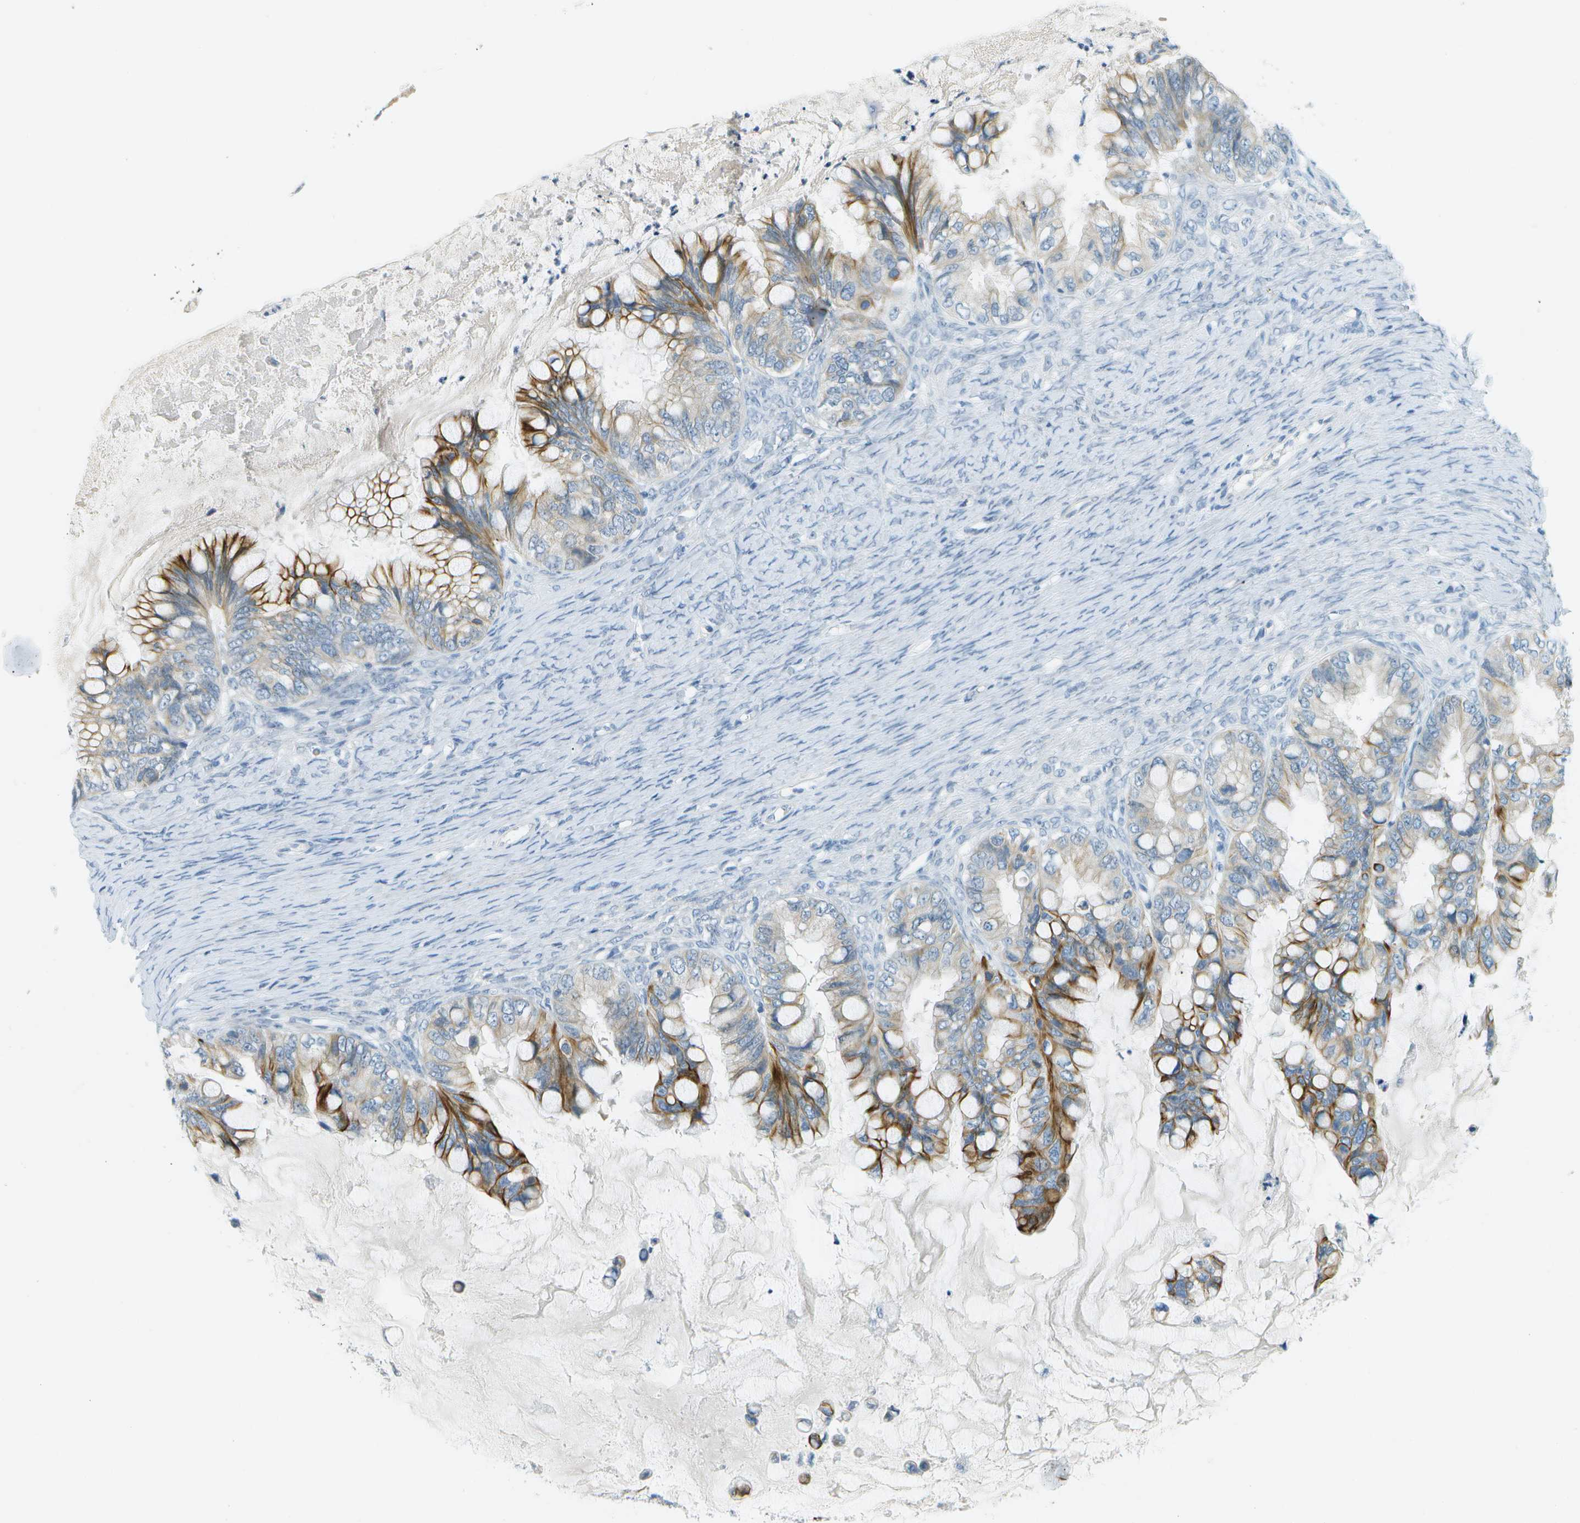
{"staining": {"intensity": "strong", "quantity": "25%-75%", "location": "cytoplasmic/membranous"}, "tissue": "ovarian cancer", "cell_type": "Tumor cells", "image_type": "cancer", "snomed": [{"axis": "morphology", "description": "Cystadenocarcinoma, mucinous, NOS"}, {"axis": "topography", "description": "Ovary"}], "caption": "The immunohistochemical stain labels strong cytoplasmic/membranous positivity in tumor cells of ovarian mucinous cystadenocarcinoma tissue. (IHC, brightfield microscopy, high magnification).", "gene": "SMYD5", "patient": {"sex": "female", "age": 80}}